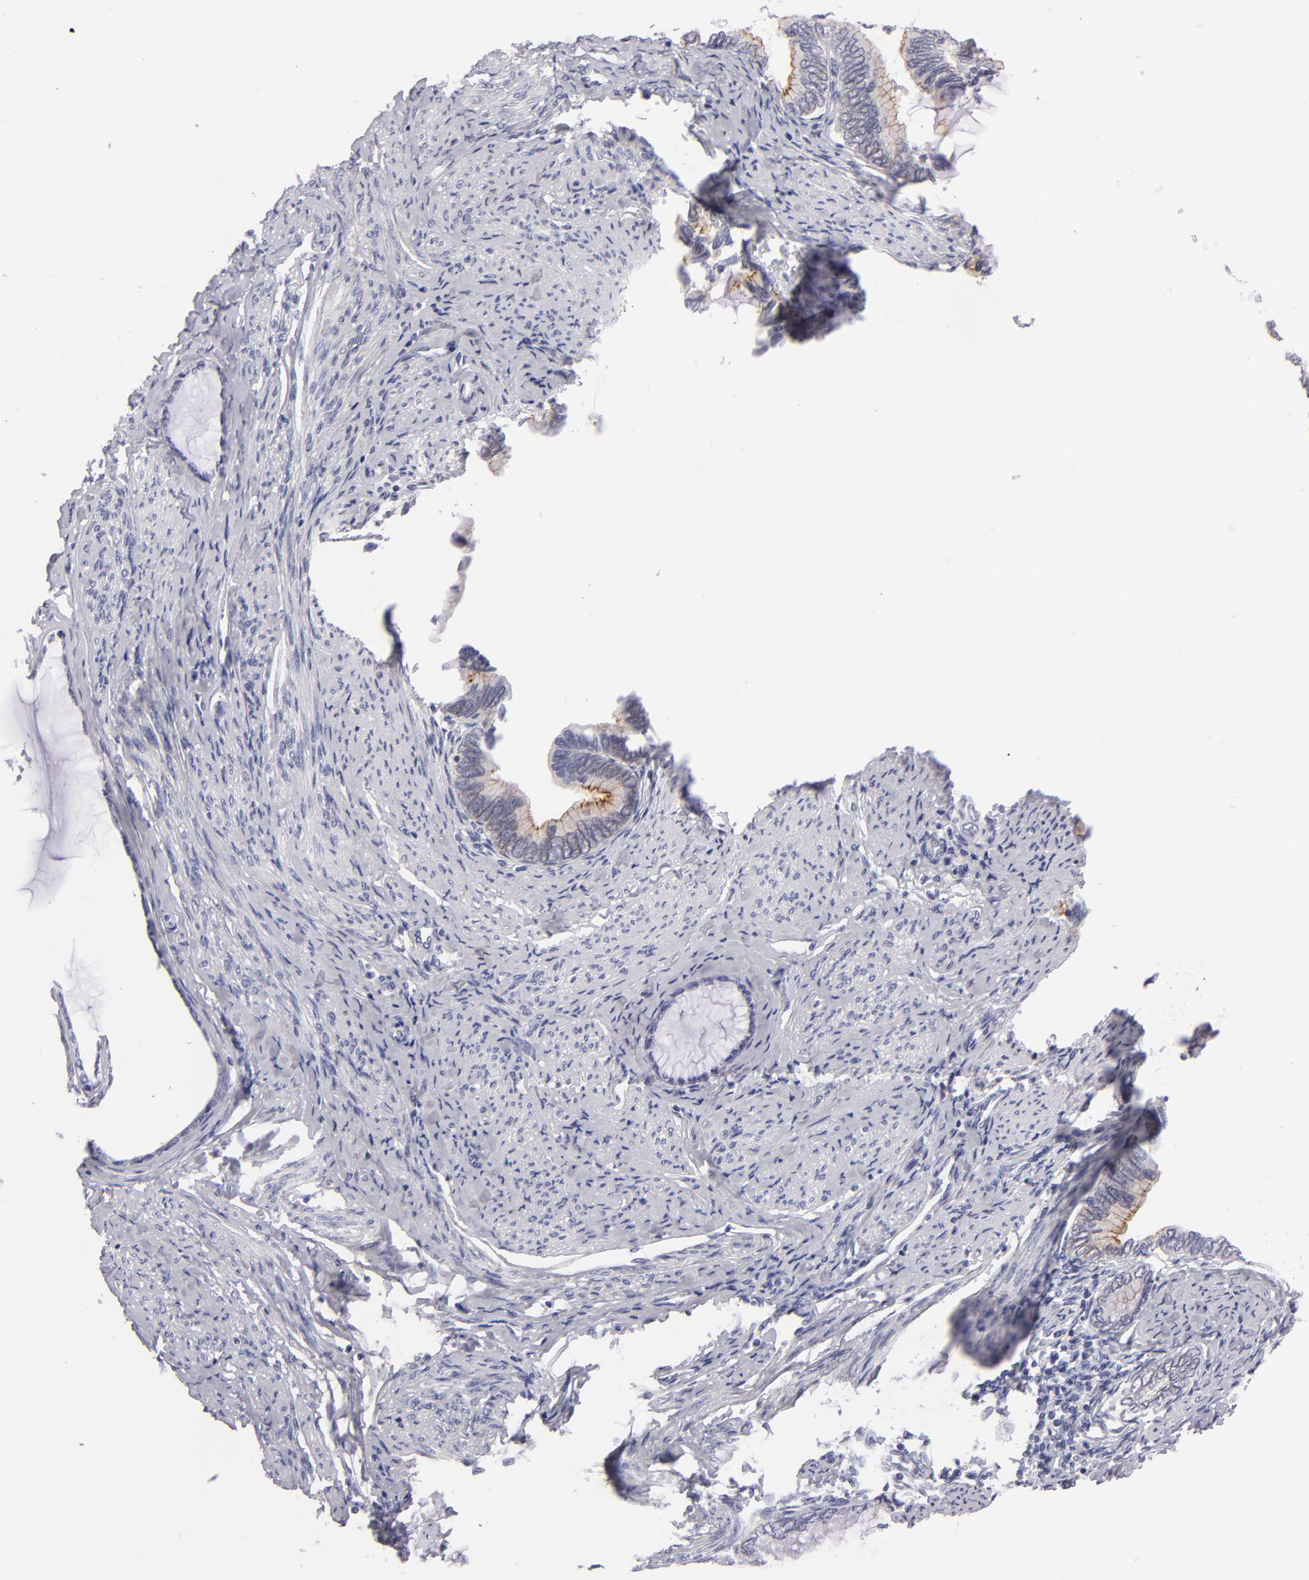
{"staining": {"intensity": "moderate", "quantity": "<25%", "location": "cytoplasmic/membranous"}, "tissue": "cervical cancer", "cell_type": "Tumor cells", "image_type": "cancer", "snomed": [{"axis": "morphology", "description": "Adenocarcinoma, NOS"}, {"axis": "topography", "description": "Cervix"}], "caption": "Moderate cytoplasmic/membranous positivity is seen in about <25% of tumor cells in cervical cancer (adenocarcinoma). Immunohistochemistry (ihc) stains the protein of interest in brown and the nuclei are stained blue.", "gene": "VIL1", "patient": {"sex": "female", "age": 49}}